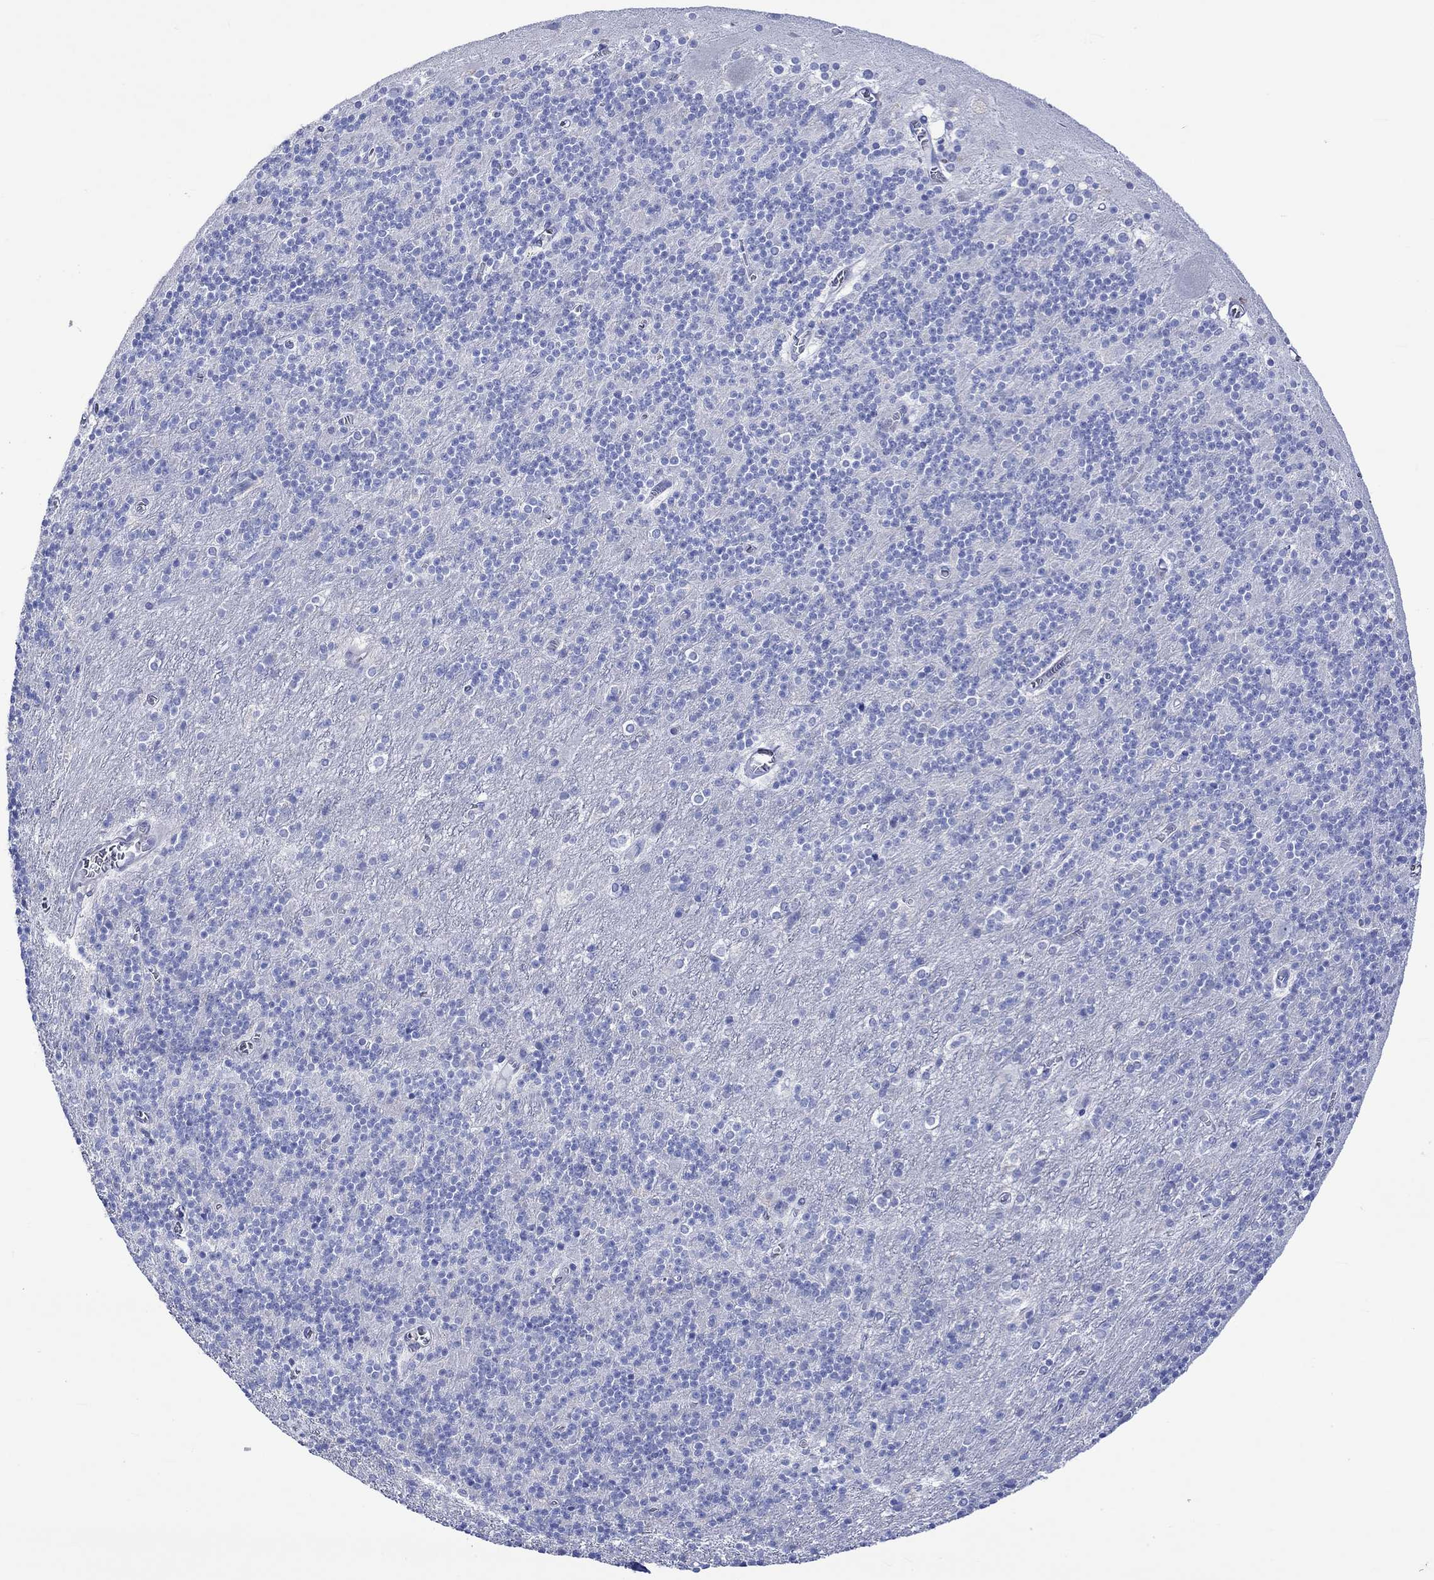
{"staining": {"intensity": "negative", "quantity": "none", "location": "none"}, "tissue": "cerebellum", "cell_type": "Cells in granular layer", "image_type": "normal", "snomed": [{"axis": "morphology", "description": "Normal tissue, NOS"}, {"axis": "topography", "description": "Cerebellum"}], "caption": "DAB immunohistochemical staining of normal human cerebellum displays no significant expression in cells in granular layer.", "gene": "HARBI1", "patient": {"sex": "male", "age": 70}}